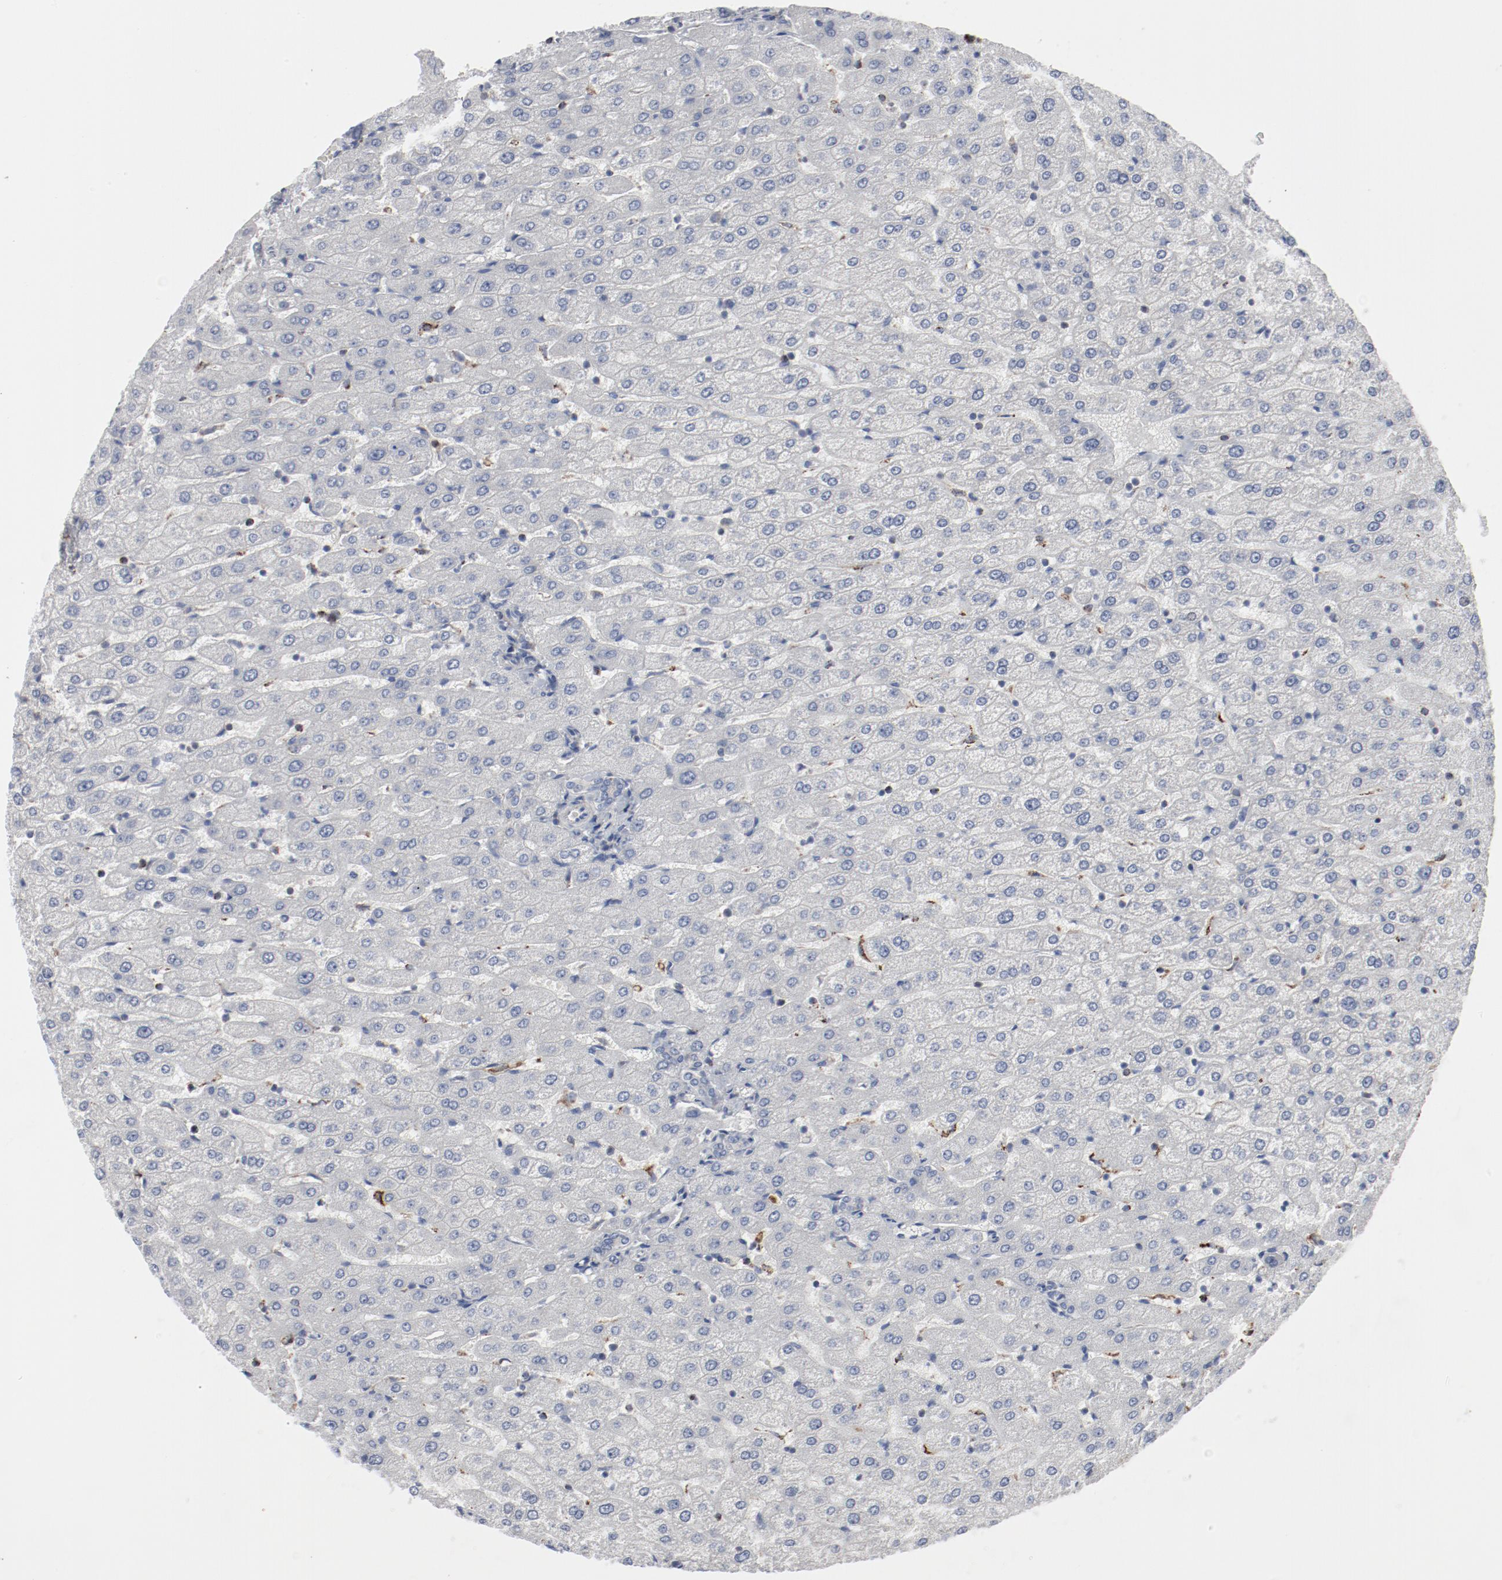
{"staining": {"intensity": "negative", "quantity": "none", "location": "none"}, "tissue": "liver", "cell_type": "Cholangiocytes", "image_type": "normal", "snomed": [{"axis": "morphology", "description": "Normal tissue, NOS"}, {"axis": "morphology", "description": "Fibrosis, NOS"}, {"axis": "topography", "description": "Liver"}], "caption": "A photomicrograph of liver stained for a protein displays no brown staining in cholangiocytes. (Stains: DAB (3,3'-diaminobenzidine) IHC with hematoxylin counter stain, Microscopy: brightfield microscopy at high magnification).", "gene": "SETD3", "patient": {"sex": "female", "age": 29}}